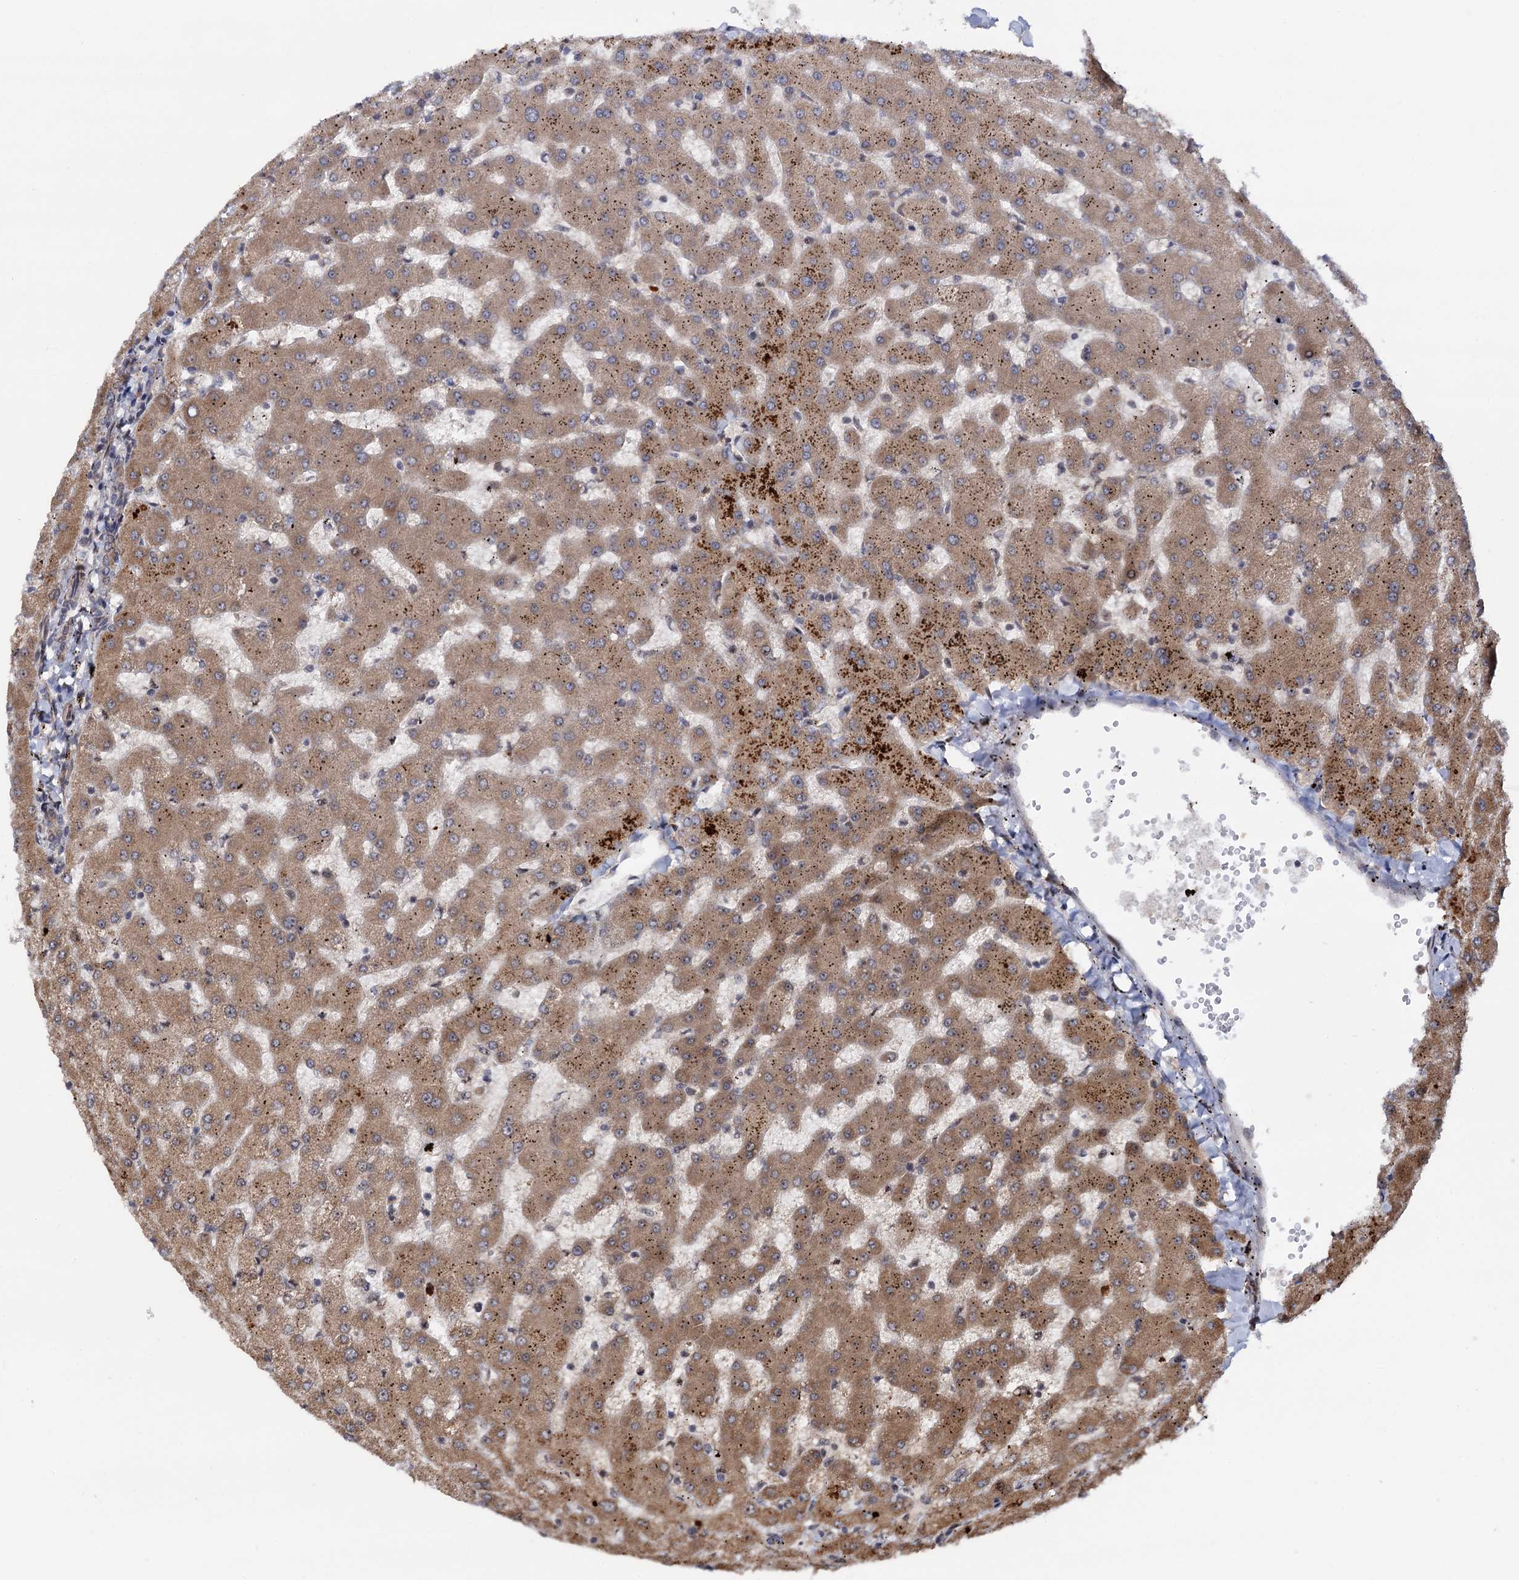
{"staining": {"intensity": "weak", "quantity": "25%-75%", "location": "cytoplasmic/membranous"}, "tissue": "liver", "cell_type": "Cholangiocytes", "image_type": "normal", "snomed": [{"axis": "morphology", "description": "Normal tissue, NOS"}, {"axis": "topography", "description": "Liver"}], "caption": "The histopathology image displays staining of benign liver, revealing weak cytoplasmic/membranous protein expression (brown color) within cholangiocytes.", "gene": "PIGB", "patient": {"sex": "female", "age": 63}}